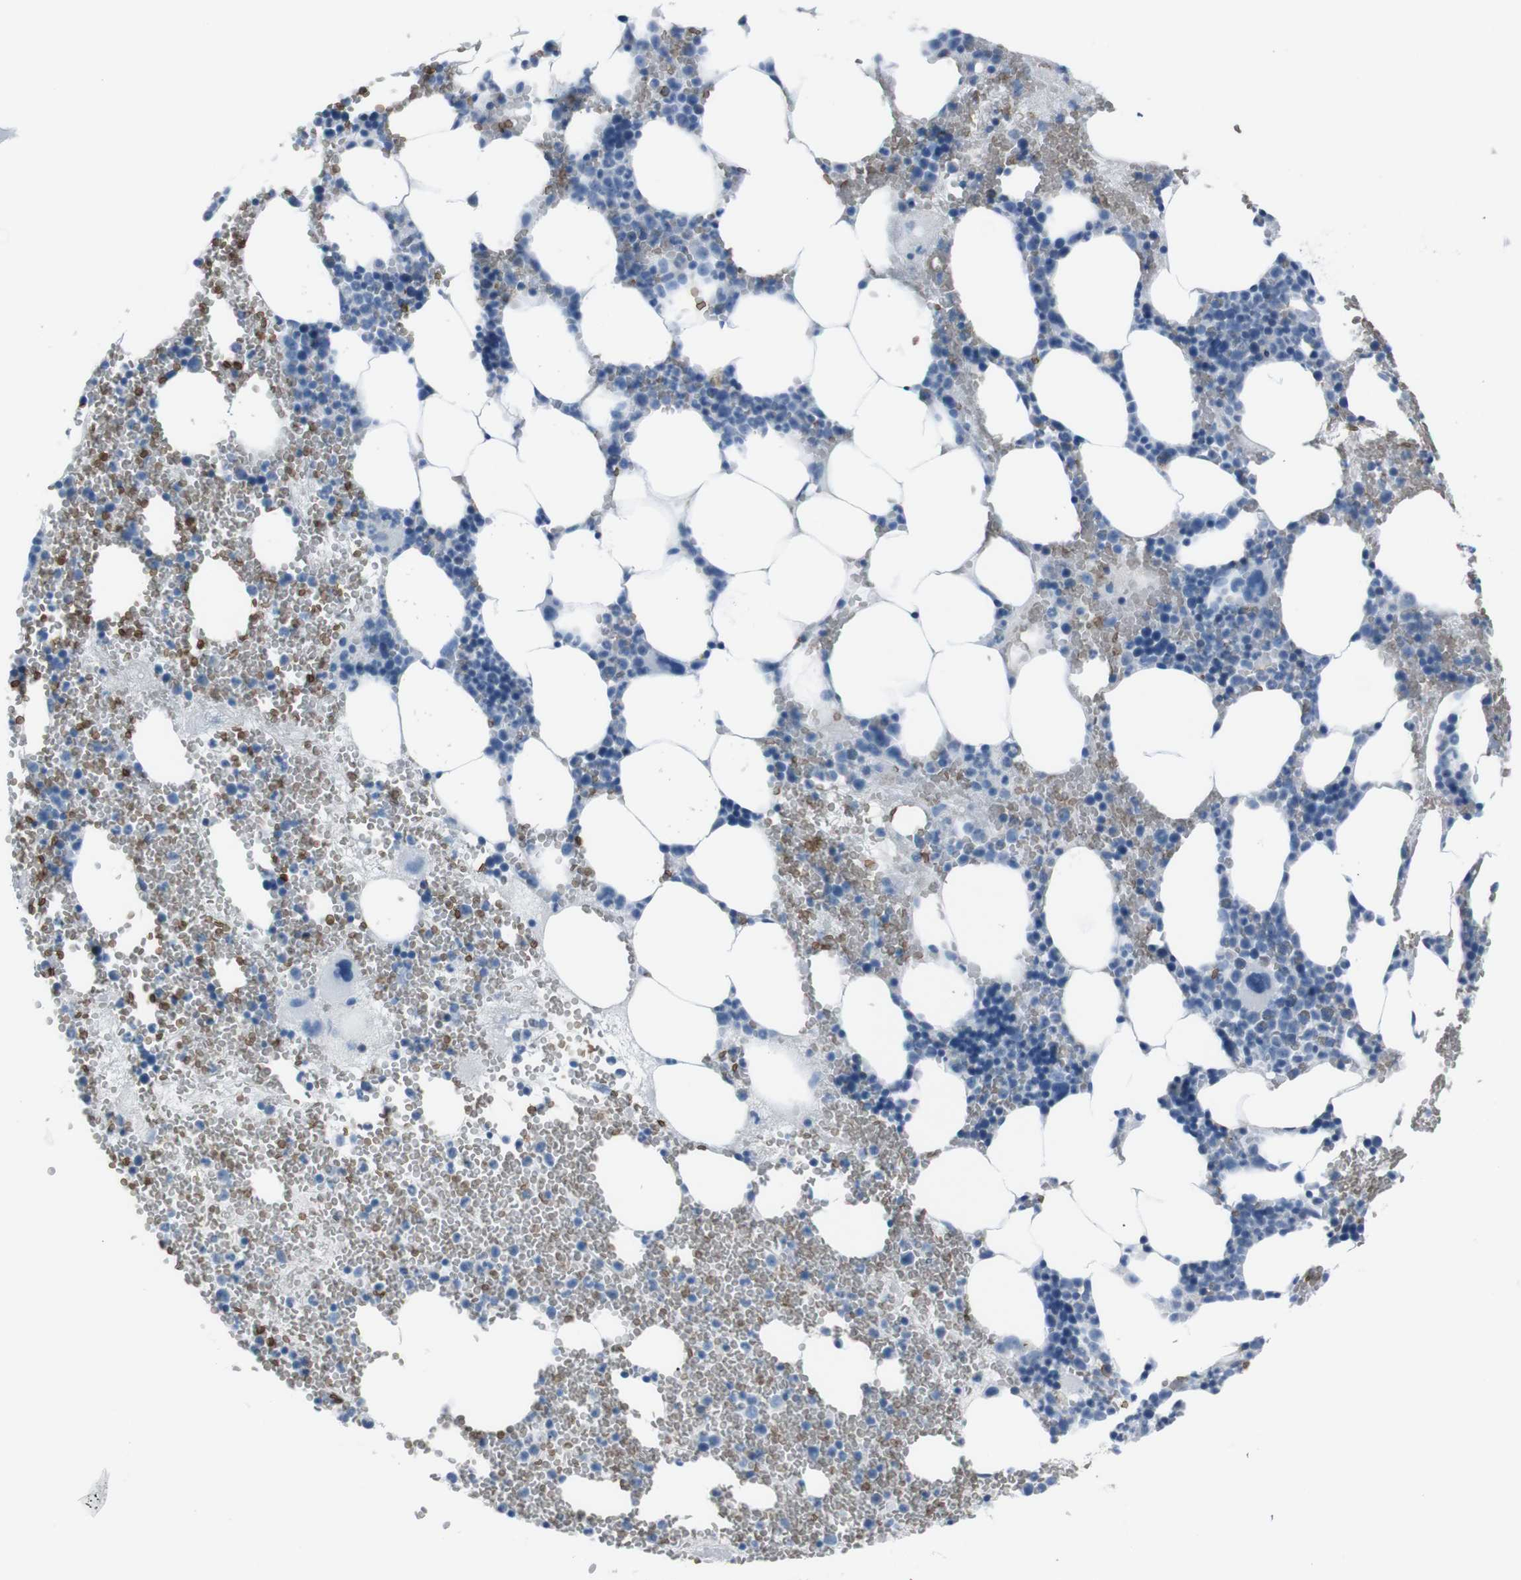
{"staining": {"intensity": "negative", "quantity": "none", "location": "none"}, "tissue": "bone marrow", "cell_type": "Hematopoietic cells", "image_type": "normal", "snomed": [{"axis": "morphology", "description": "Normal tissue, NOS"}, {"axis": "morphology", "description": "Inflammation, NOS"}, {"axis": "topography", "description": "Bone marrow"}], "caption": "Histopathology image shows no significant protein expression in hematopoietic cells of normal bone marrow. (Immunohistochemistry, brightfield microscopy, high magnification).", "gene": "ST6GAL1", "patient": {"sex": "female", "age": 76}}